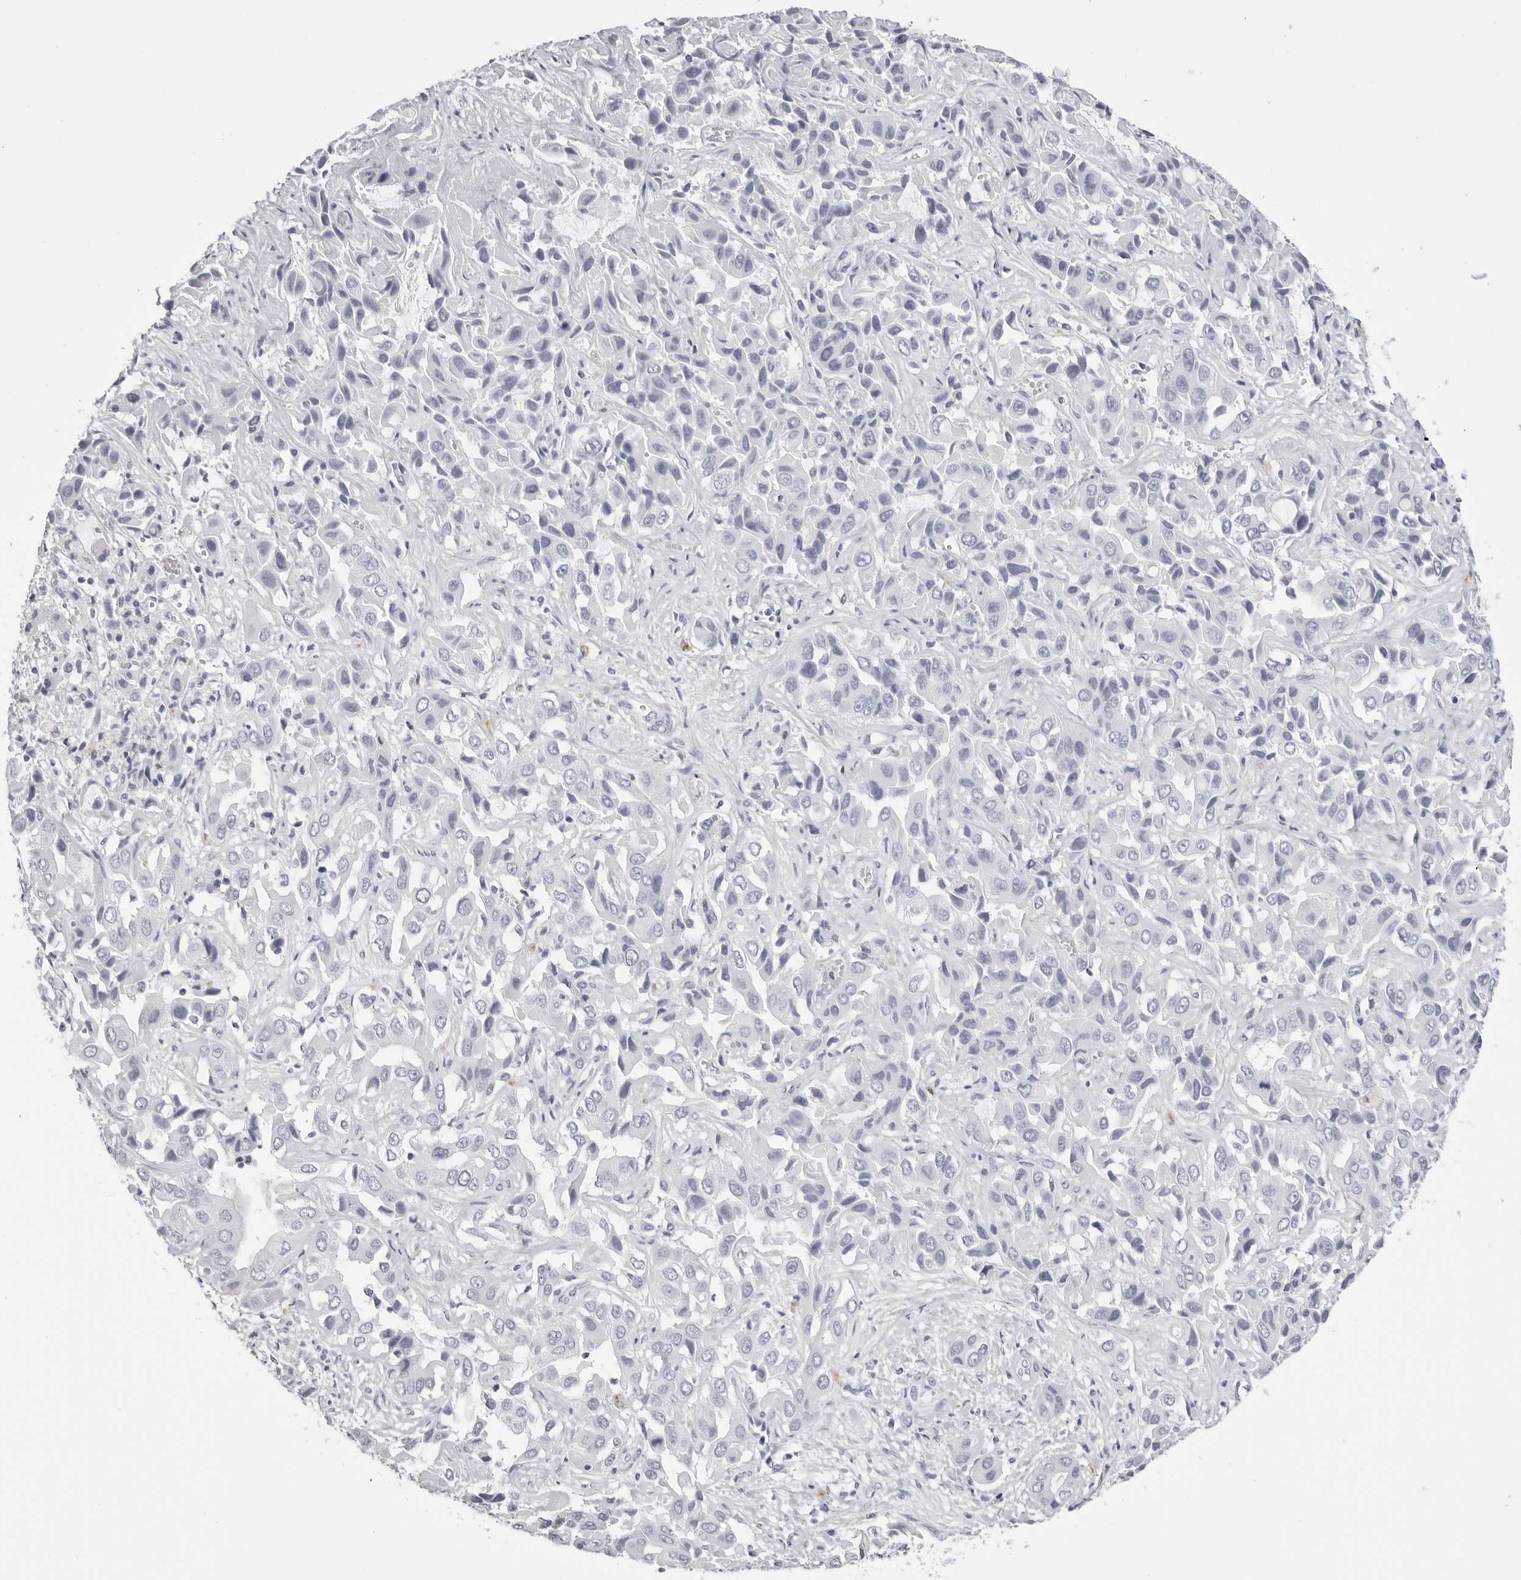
{"staining": {"intensity": "negative", "quantity": "none", "location": "none"}, "tissue": "liver cancer", "cell_type": "Tumor cells", "image_type": "cancer", "snomed": [{"axis": "morphology", "description": "Cholangiocarcinoma"}, {"axis": "topography", "description": "Liver"}], "caption": "The image exhibits no staining of tumor cells in liver cancer (cholangiocarcinoma).", "gene": "RHO", "patient": {"sex": "female", "age": 52}}